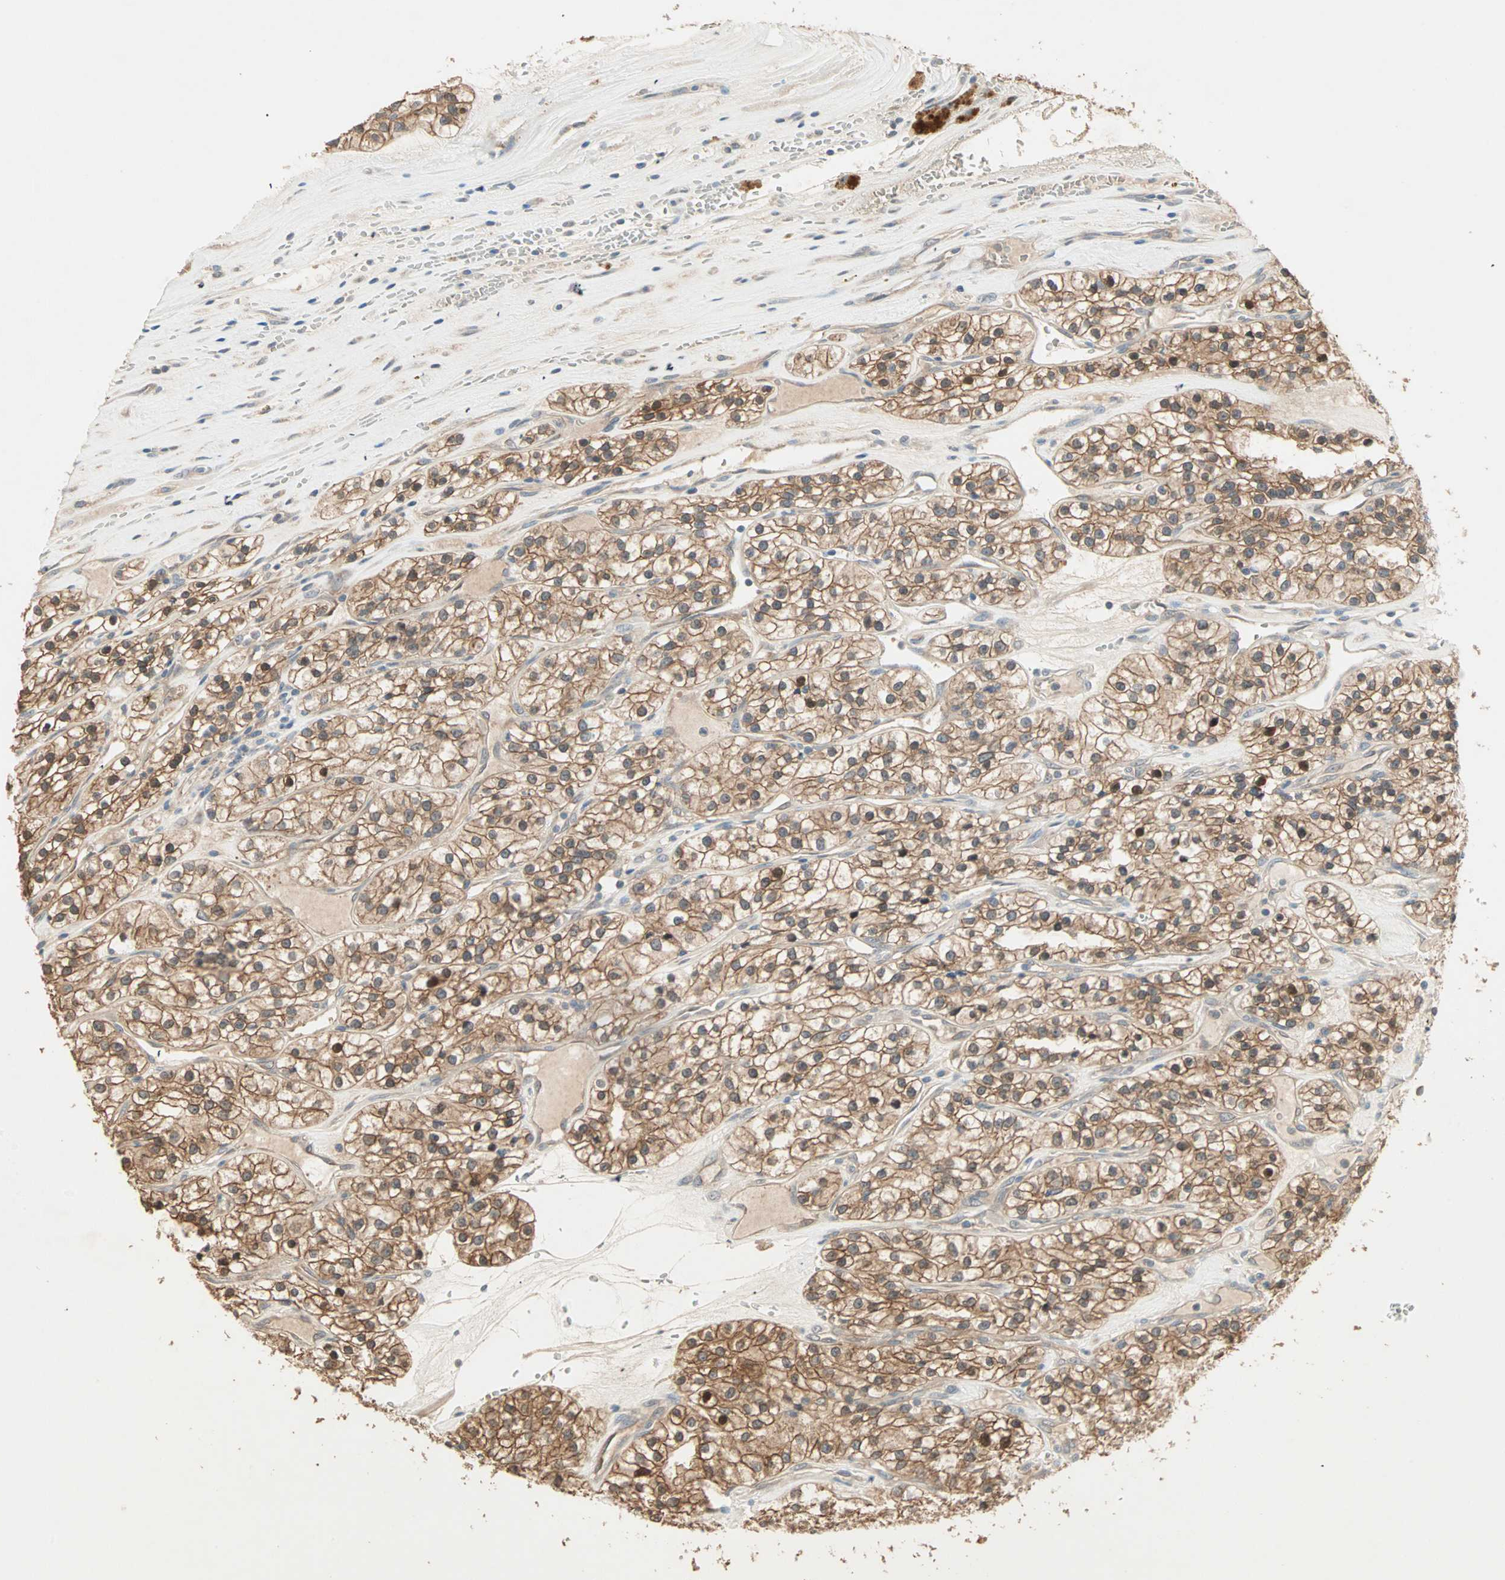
{"staining": {"intensity": "moderate", "quantity": ">75%", "location": "cytoplasmic/membranous"}, "tissue": "renal cancer", "cell_type": "Tumor cells", "image_type": "cancer", "snomed": [{"axis": "morphology", "description": "Adenocarcinoma, NOS"}, {"axis": "topography", "description": "Kidney"}], "caption": "A brown stain shows moderate cytoplasmic/membranous staining of a protein in renal cancer tumor cells. (IHC, brightfield microscopy, high magnification).", "gene": "TTF2", "patient": {"sex": "female", "age": 57}}